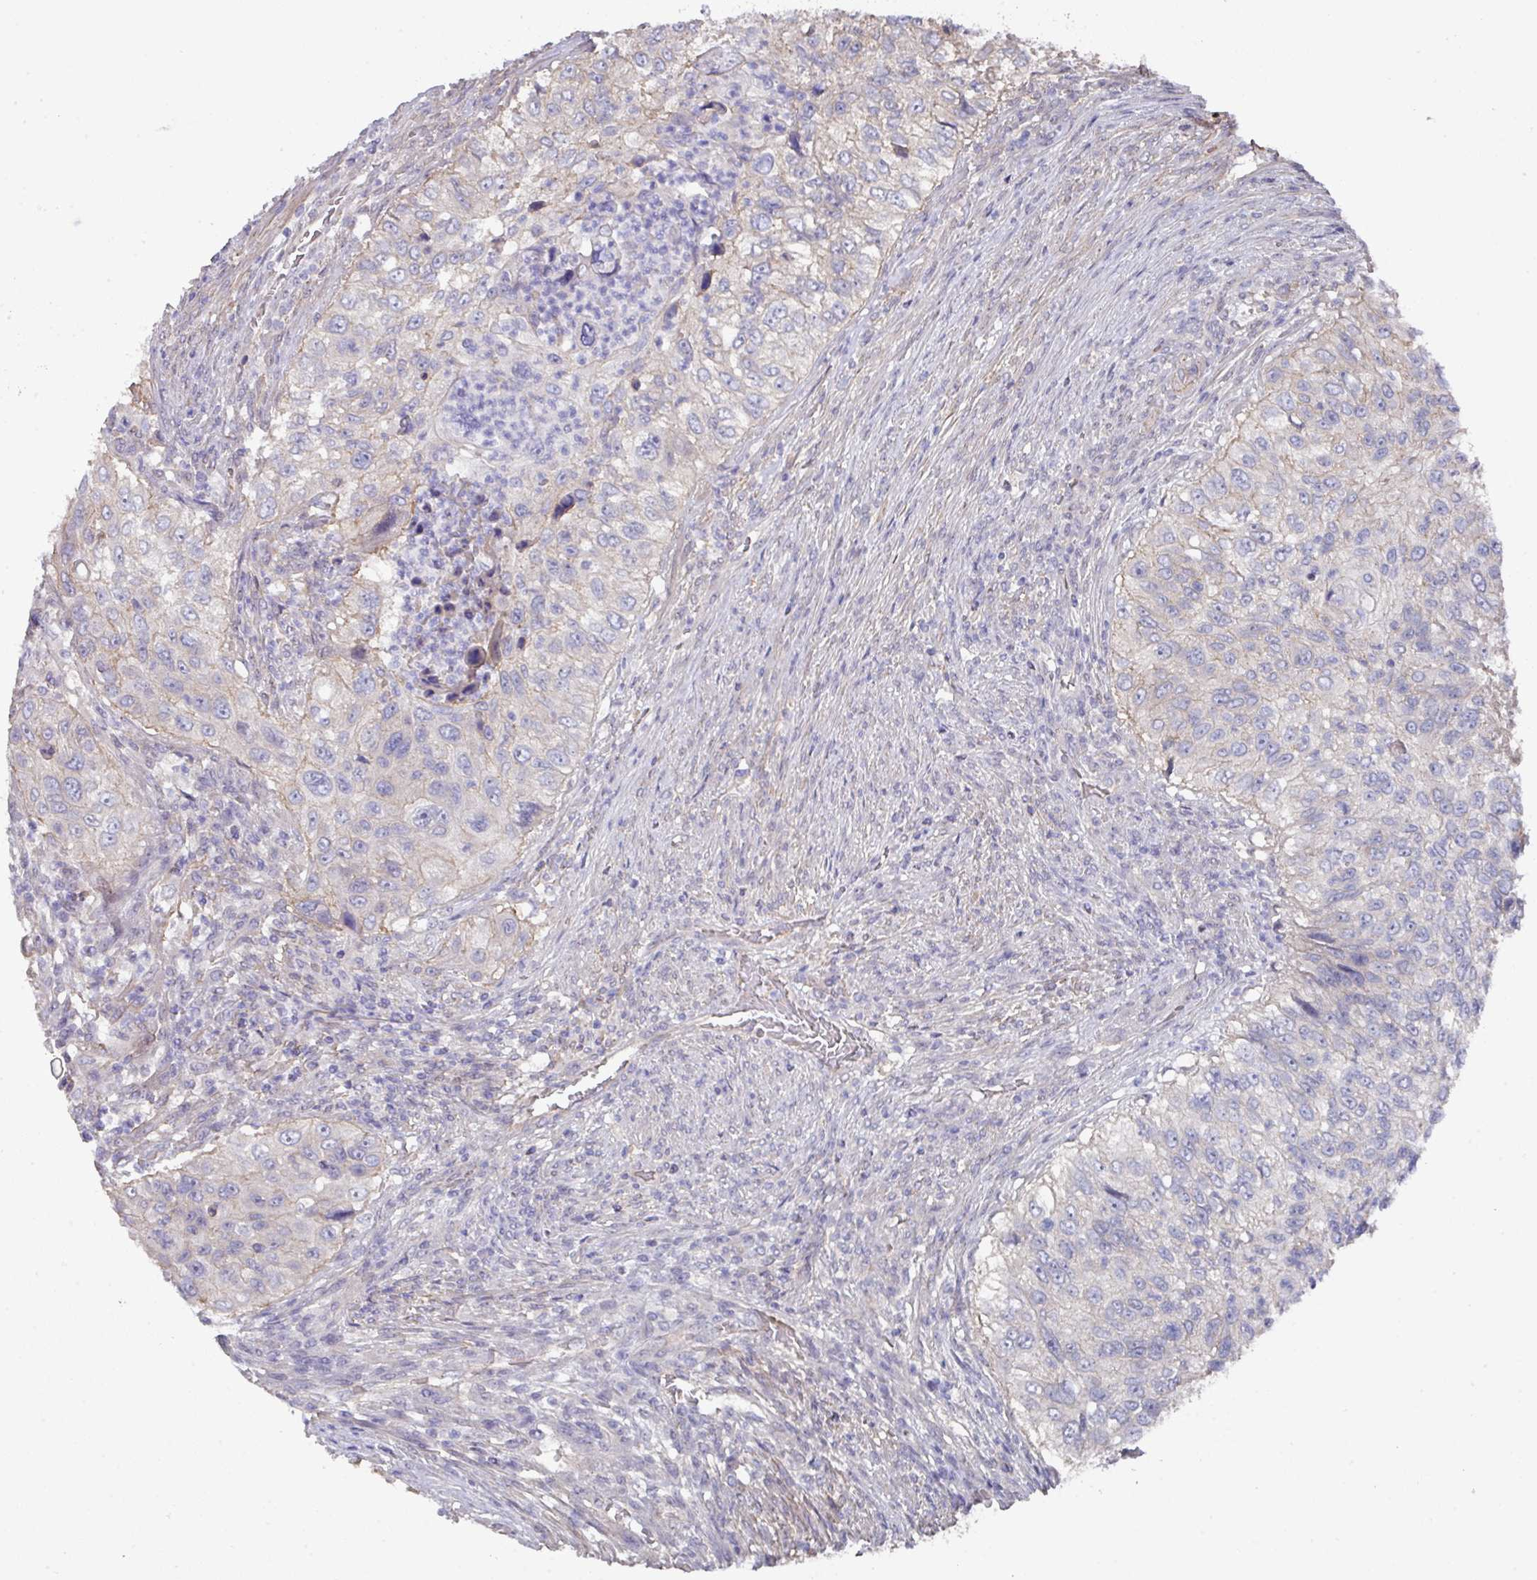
{"staining": {"intensity": "negative", "quantity": "none", "location": "none"}, "tissue": "urothelial cancer", "cell_type": "Tumor cells", "image_type": "cancer", "snomed": [{"axis": "morphology", "description": "Urothelial carcinoma, High grade"}, {"axis": "topography", "description": "Urinary bladder"}], "caption": "Immunohistochemistry (IHC) of urothelial cancer displays no staining in tumor cells.", "gene": "PRR5", "patient": {"sex": "female", "age": 60}}